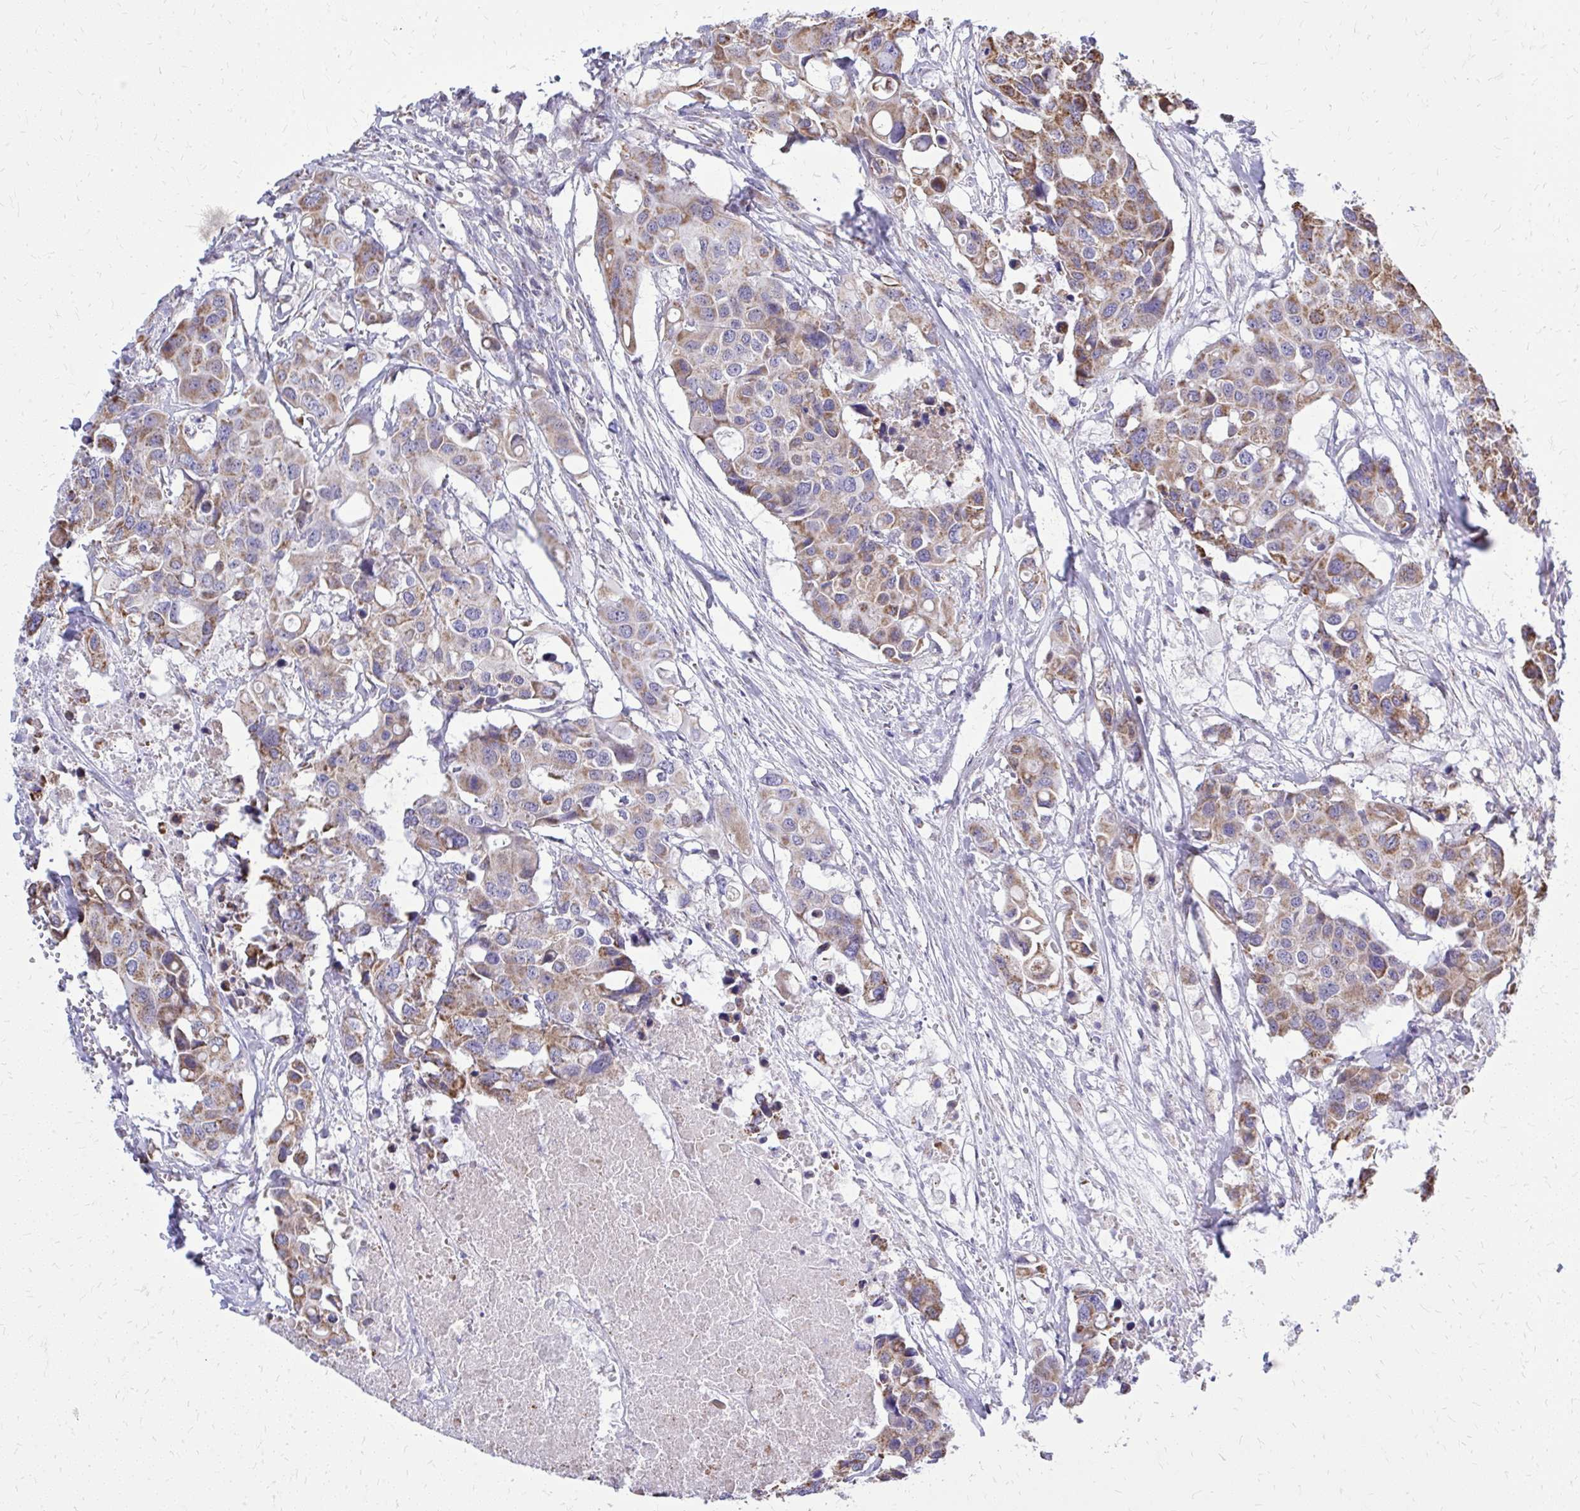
{"staining": {"intensity": "moderate", "quantity": ">75%", "location": "cytoplasmic/membranous"}, "tissue": "colorectal cancer", "cell_type": "Tumor cells", "image_type": "cancer", "snomed": [{"axis": "morphology", "description": "Adenocarcinoma, NOS"}, {"axis": "topography", "description": "Colon"}], "caption": "Human adenocarcinoma (colorectal) stained with a brown dye displays moderate cytoplasmic/membranous positive expression in about >75% of tumor cells.", "gene": "ZNF362", "patient": {"sex": "male", "age": 77}}